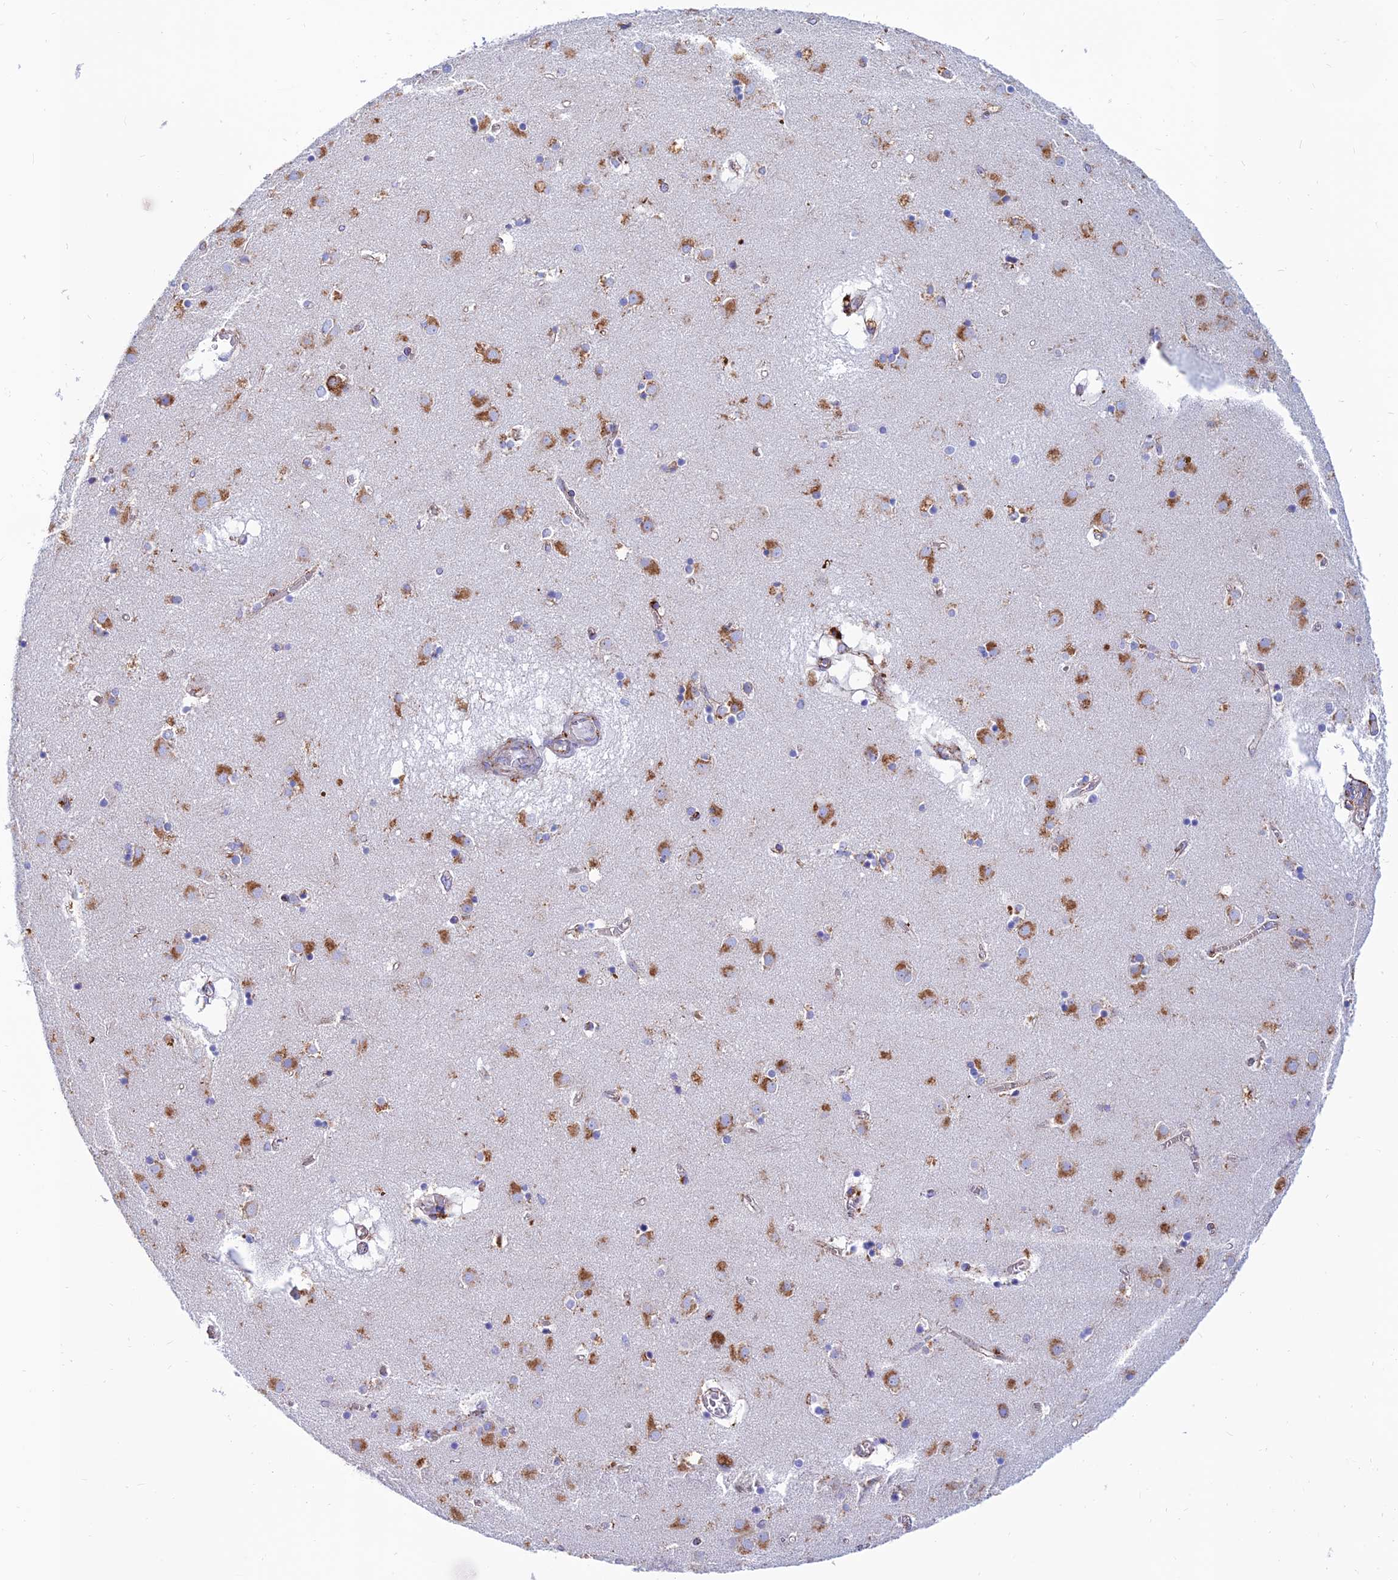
{"staining": {"intensity": "moderate", "quantity": "<25%", "location": "cytoplasmic/membranous"}, "tissue": "caudate", "cell_type": "Glial cells", "image_type": "normal", "snomed": [{"axis": "morphology", "description": "Normal tissue, NOS"}, {"axis": "topography", "description": "Lateral ventricle wall"}], "caption": "A histopathology image of caudate stained for a protein displays moderate cytoplasmic/membranous brown staining in glial cells. The staining is performed using DAB brown chromogen to label protein expression. The nuclei are counter-stained blue using hematoxylin.", "gene": "SPNS1", "patient": {"sex": "male", "age": 70}}